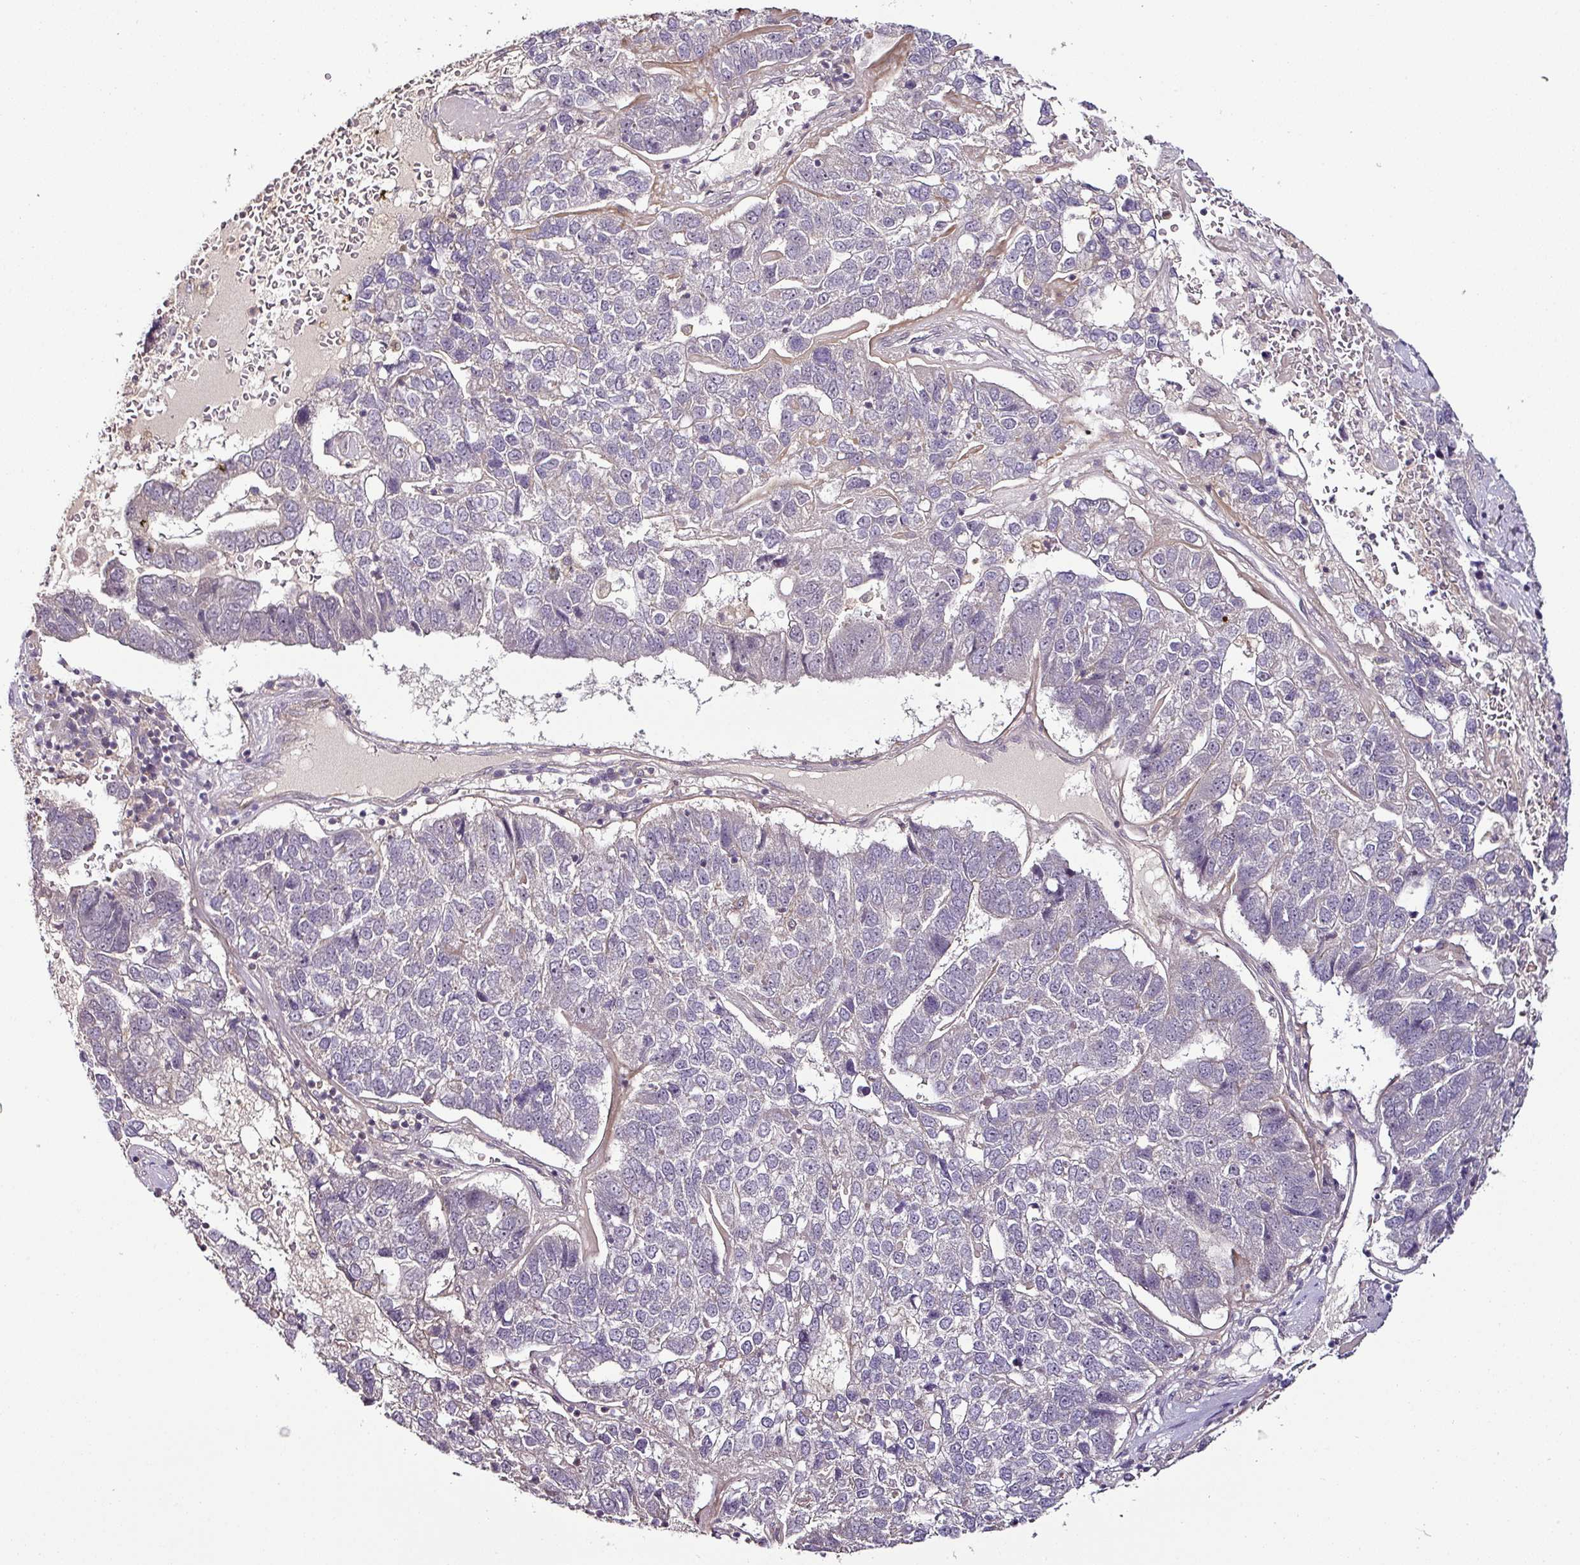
{"staining": {"intensity": "negative", "quantity": "none", "location": "none"}, "tissue": "pancreatic cancer", "cell_type": "Tumor cells", "image_type": "cancer", "snomed": [{"axis": "morphology", "description": "Adenocarcinoma, NOS"}, {"axis": "topography", "description": "Pancreas"}], "caption": "High power microscopy micrograph of an immunohistochemistry micrograph of pancreatic cancer, revealing no significant expression in tumor cells.", "gene": "DCAF13", "patient": {"sex": "female", "age": 61}}